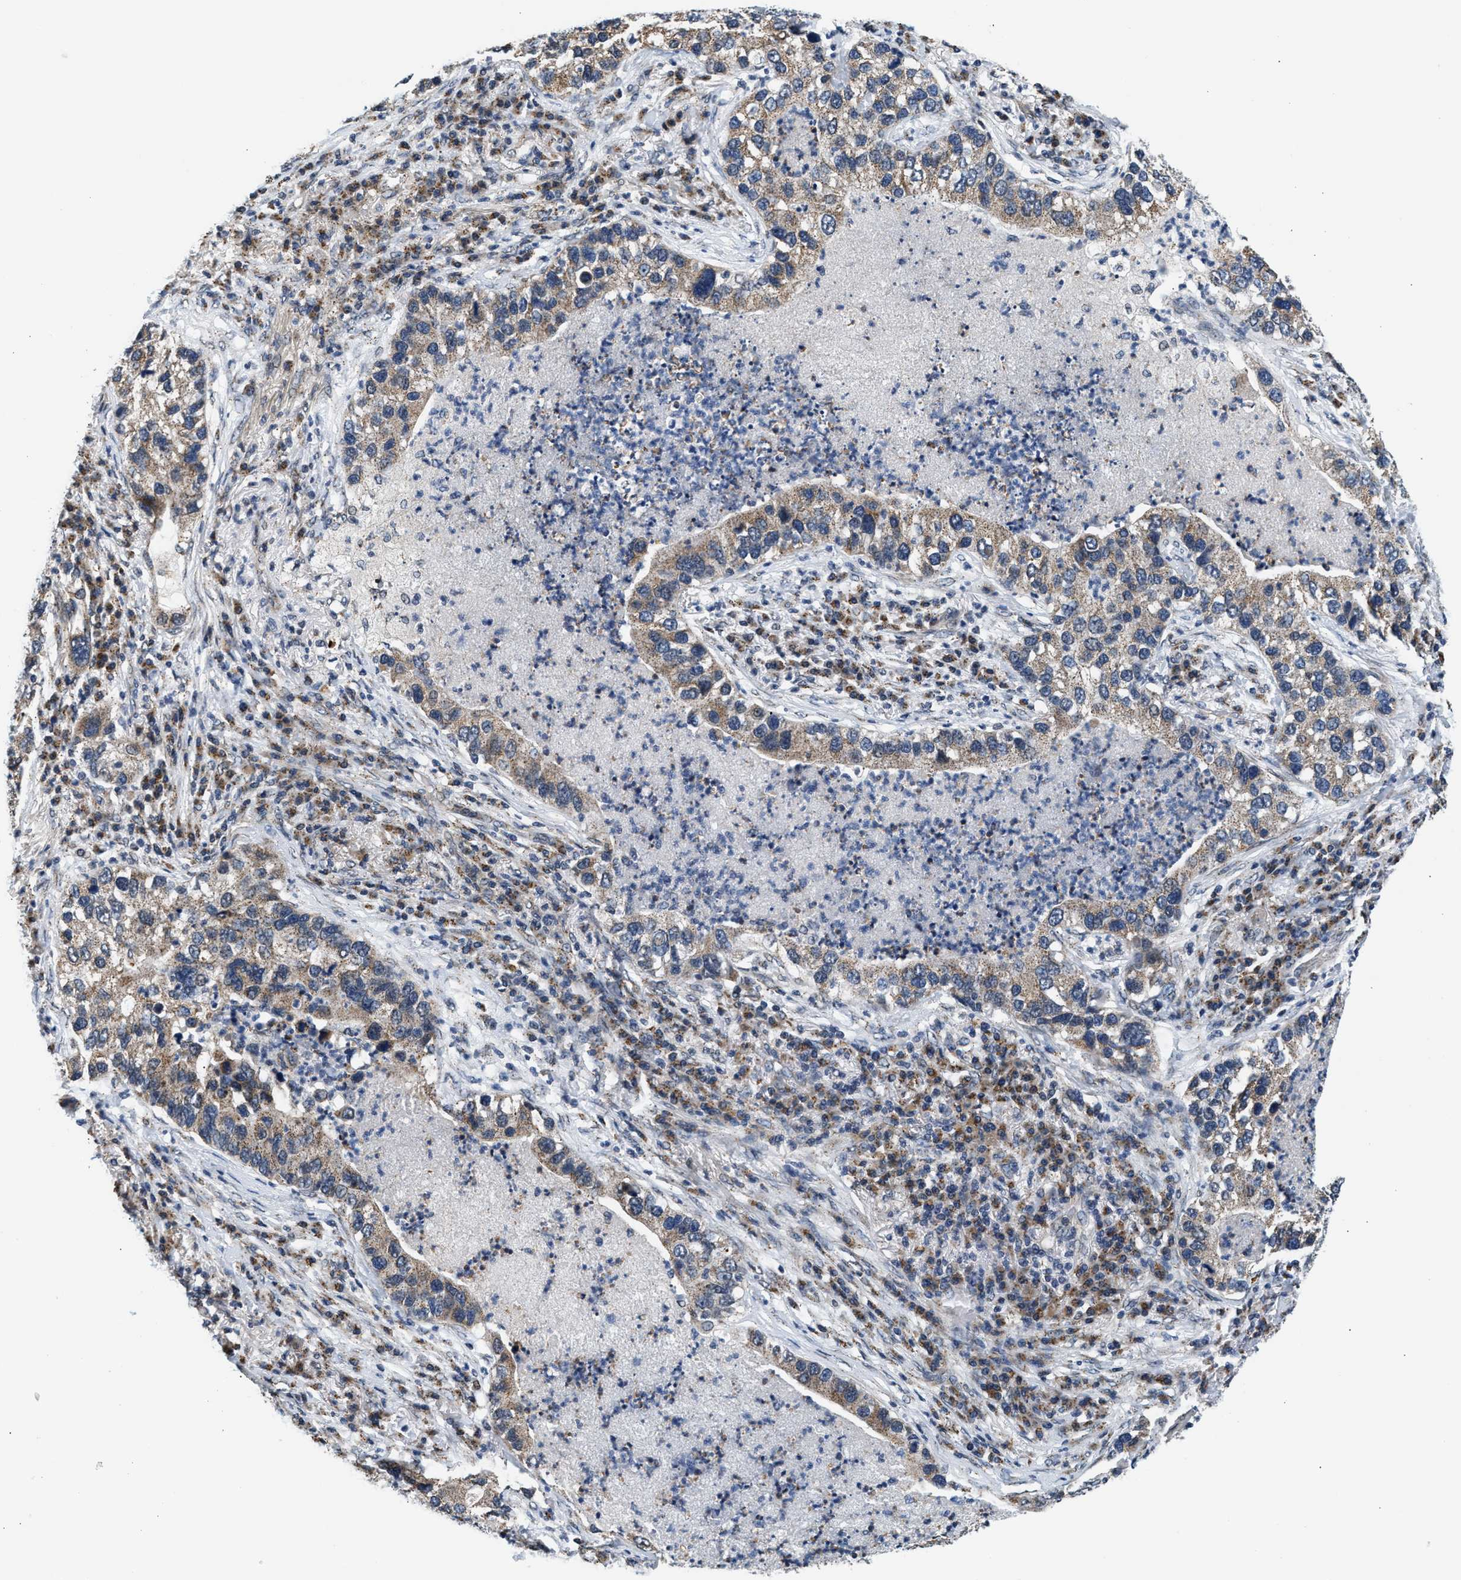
{"staining": {"intensity": "weak", "quantity": "25%-75%", "location": "cytoplasmic/membranous"}, "tissue": "lung cancer", "cell_type": "Tumor cells", "image_type": "cancer", "snomed": [{"axis": "morphology", "description": "Normal tissue, NOS"}, {"axis": "morphology", "description": "Adenocarcinoma, NOS"}, {"axis": "topography", "description": "Bronchus"}, {"axis": "topography", "description": "Lung"}], "caption": "This is a micrograph of immunohistochemistry (IHC) staining of lung cancer, which shows weak expression in the cytoplasmic/membranous of tumor cells.", "gene": "KCNMB2", "patient": {"sex": "male", "age": 54}}